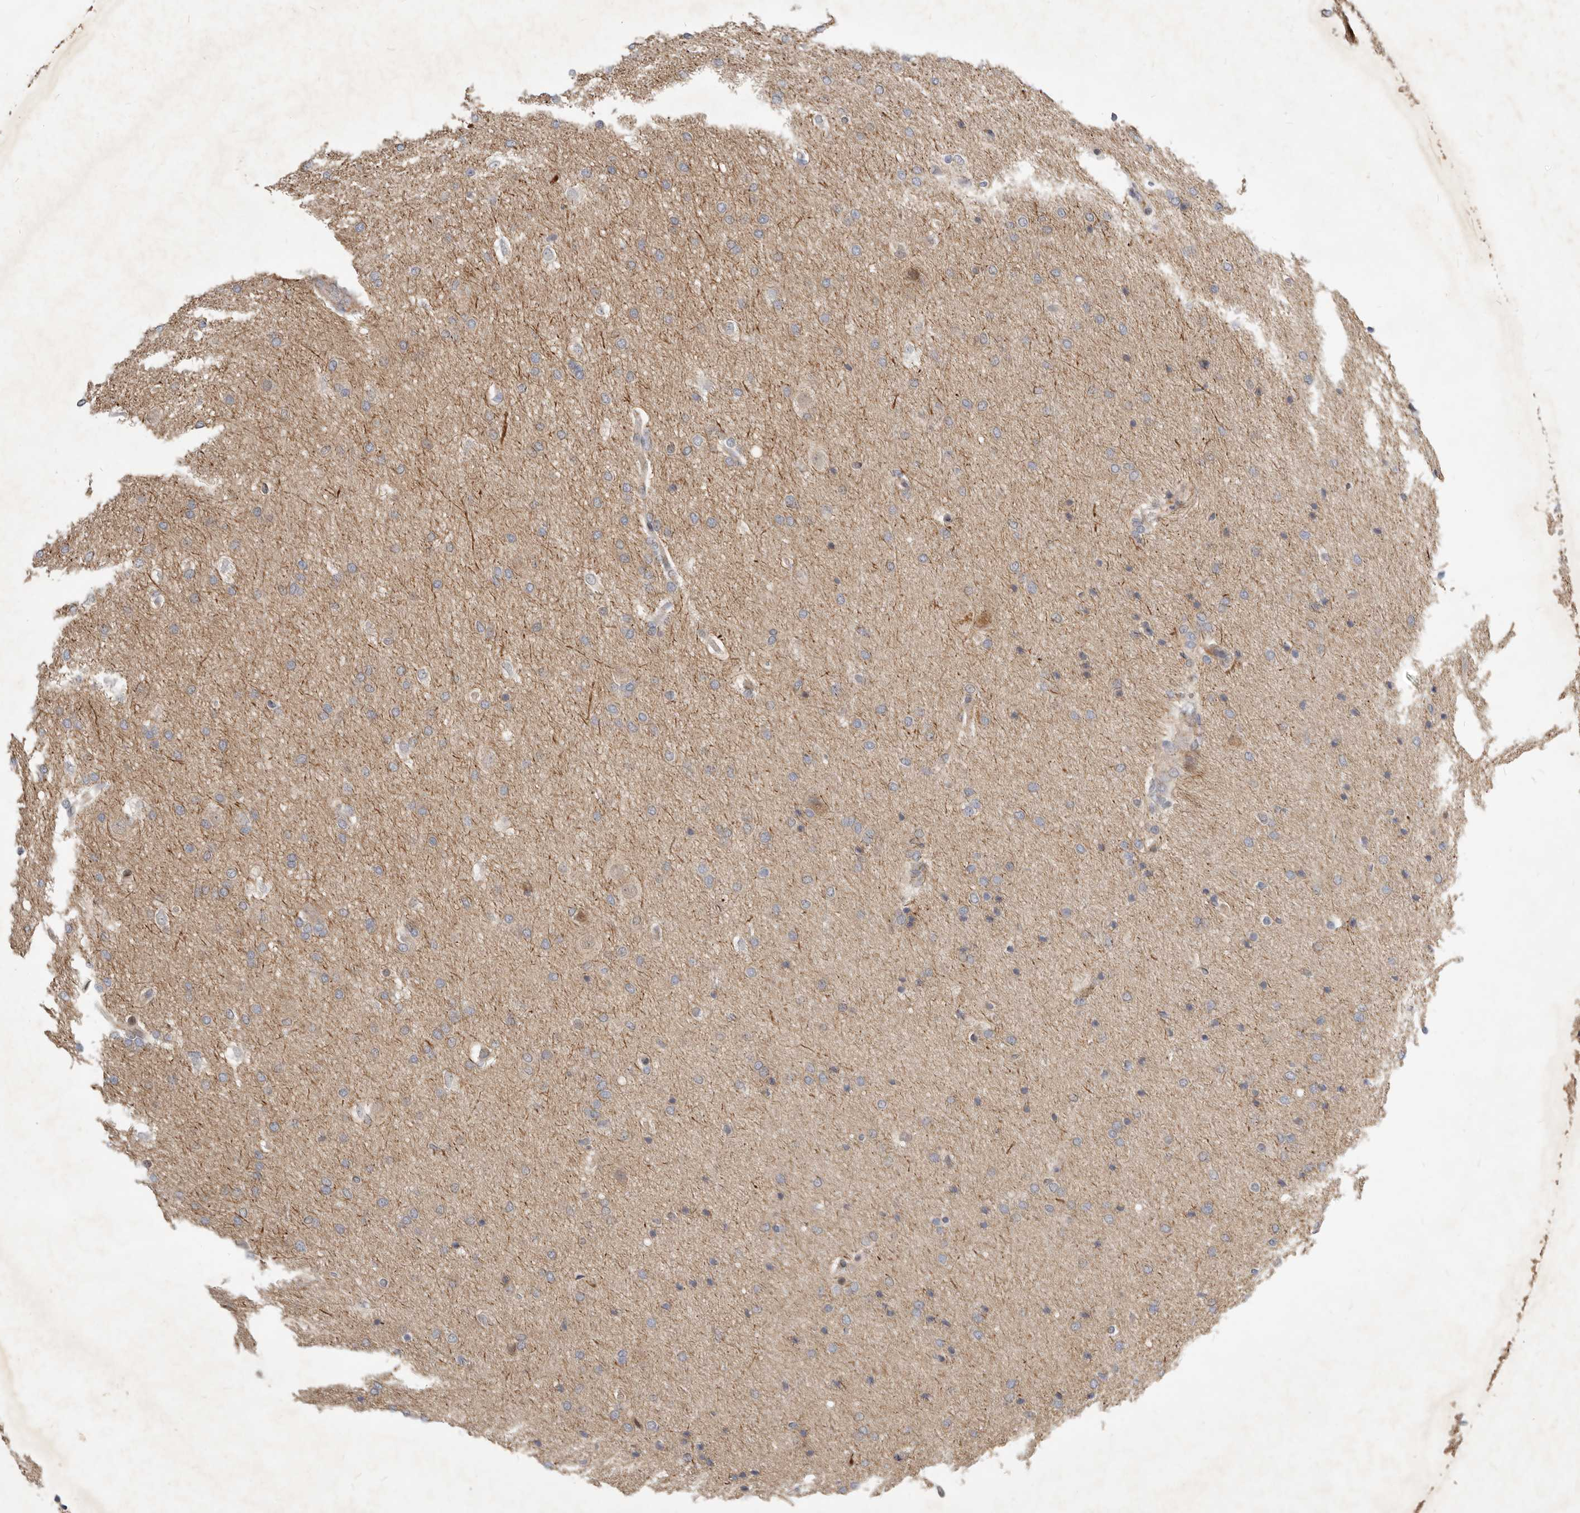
{"staining": {"intensity": "negative", "quantity": "none", "location": "none"}, "tissue": "glioma", "cell_type": "Tumor cells", "image_type": "cancer", "snomed": [{"axis": "morphology", "description": "Glioma, malignant, Low grade"}, {"axis": "topography", "description": "Brain"}], "caption": "The histopathology image demonstrates no staining of tumor cells in glioma.", "gene": "NPY4R", "patient": {"sex": "female", "age": 37}}